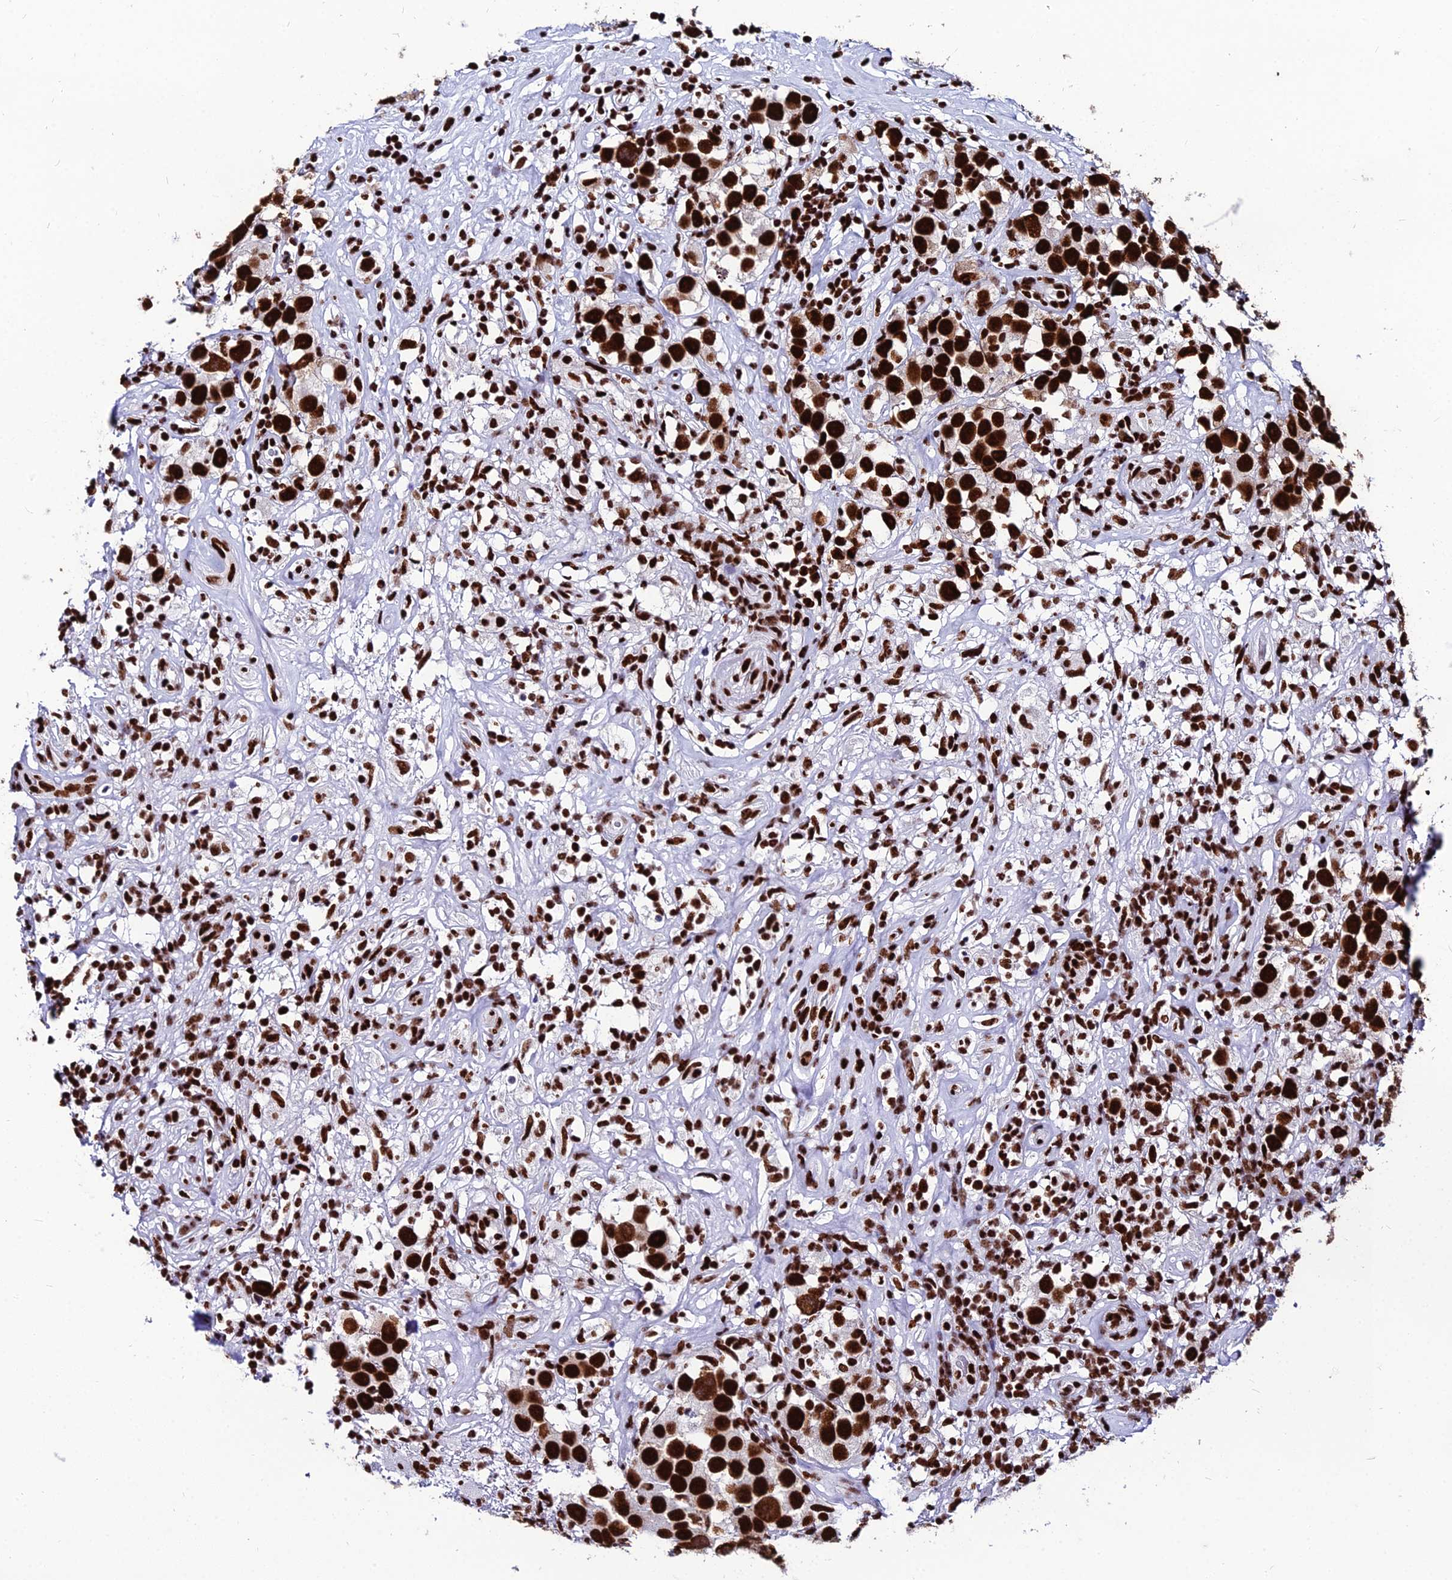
{"staining": {"intensity": "strong", "quantity": ">75%", "location": "nuclear"}, "tissue": "testis cancer", "cell_type": "Tumor cells", "image_type": "cancer", "snomed": [{"axis": "morphology", "description": "Seminoma, NOS"}, {"axis": "topography", "description": "Testis"}], "caption": "Protein staining of seminoma (testis) tissue shows strong nuclear staining in approximately >75% of tumor cells.", "gene": "HNRNPH1", "patient": {"sex": "male", "age": 49}}